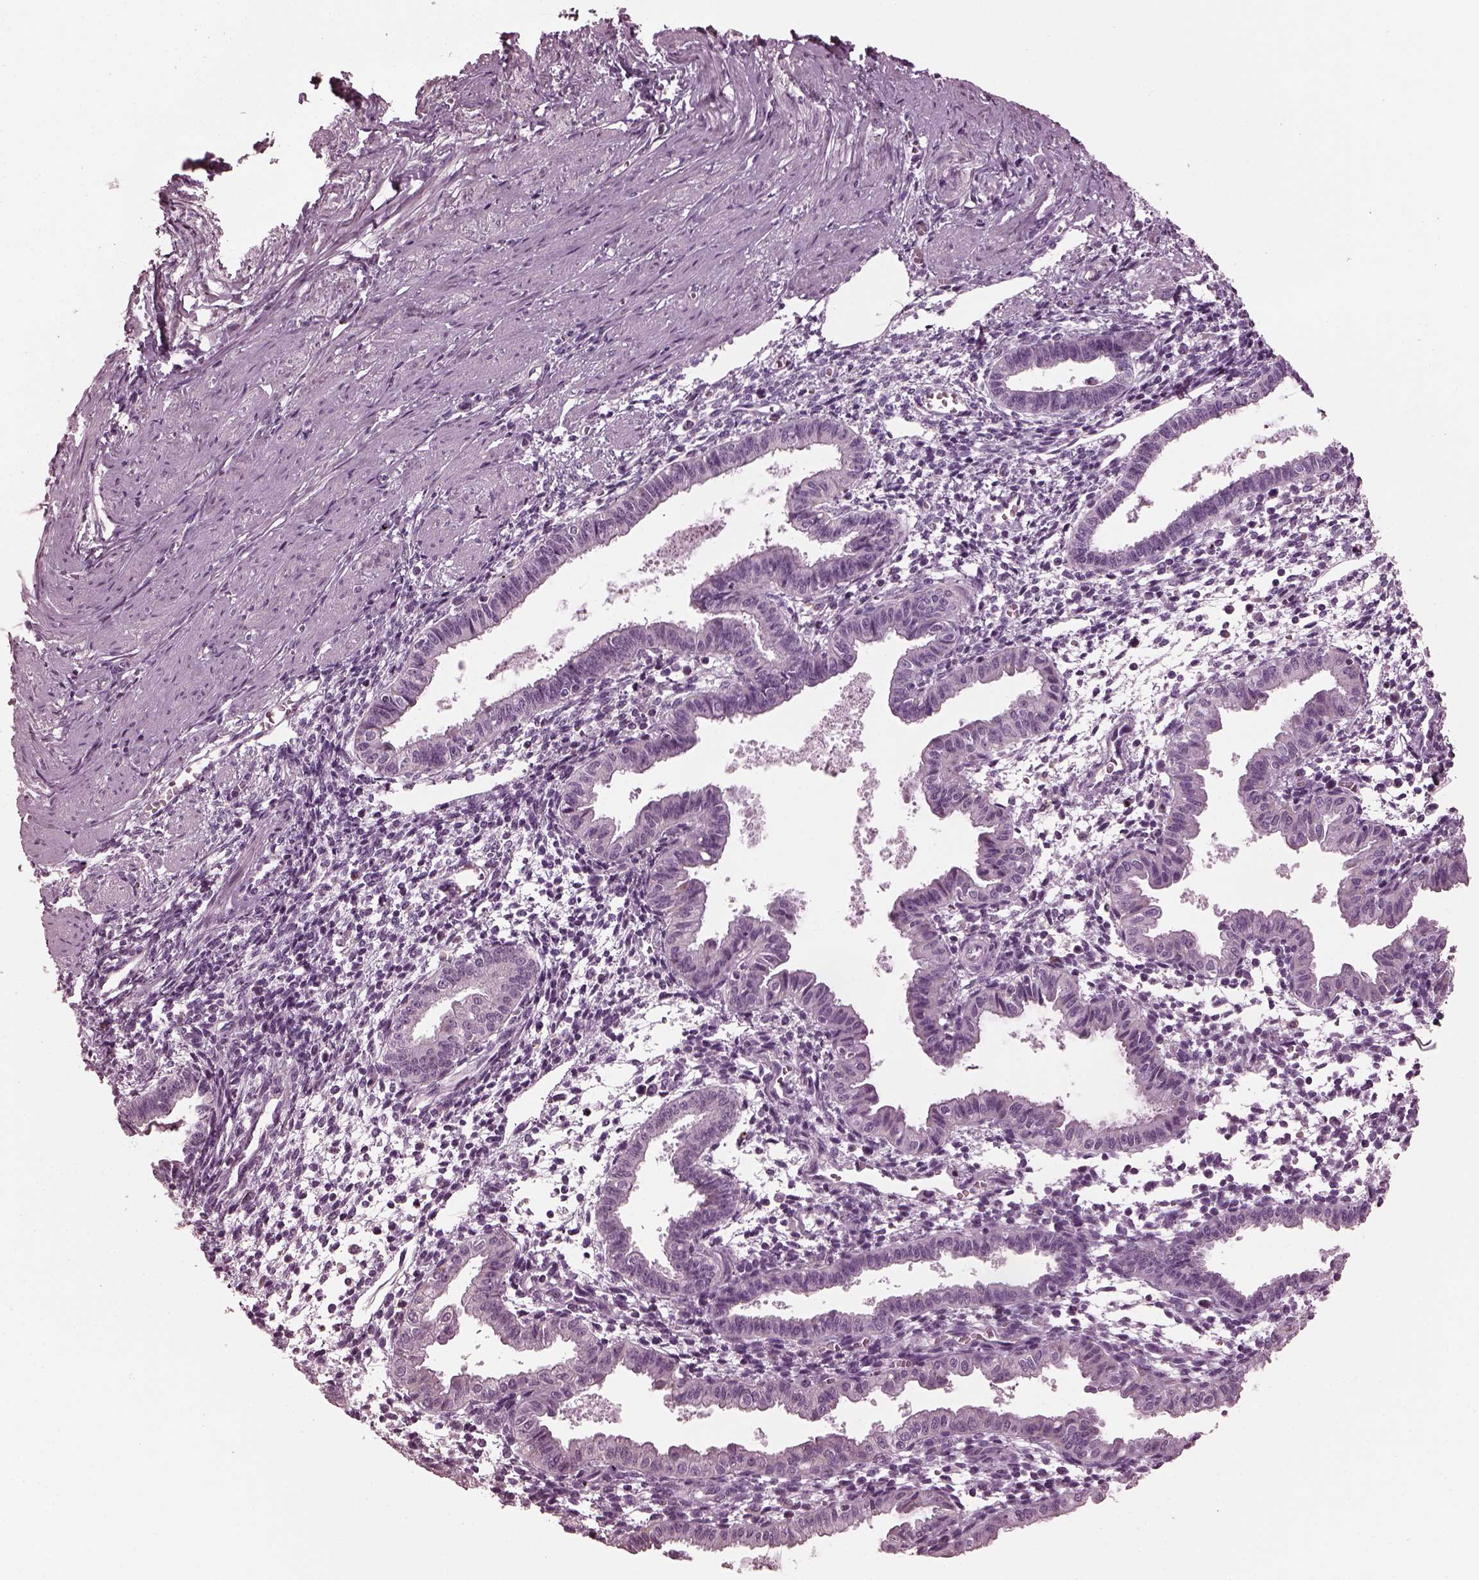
{"staining": {"intensity": "negative", "quantity": "none", "location": "none"}, "tissue": "endometrium", "cell_type": "Cells in endometrial stroma", "image_type": "normal", "snomed": [{"axis": "morphology", "description": "Normal tissue, NOS"}, {"axis": "topography", "description": "Endometrium"}], "caption": "The immunohistochemistry histopathology image has no significant staining in cells in endometrial stroma of endometrium. The staining was performed using DAB to visualize the protein expression in brown, while the nuclei were stained in blue with hematoxylin (Magnification: 20x).", "gene": "GDF11", "patient": {"sex": "female", "age": 37}}